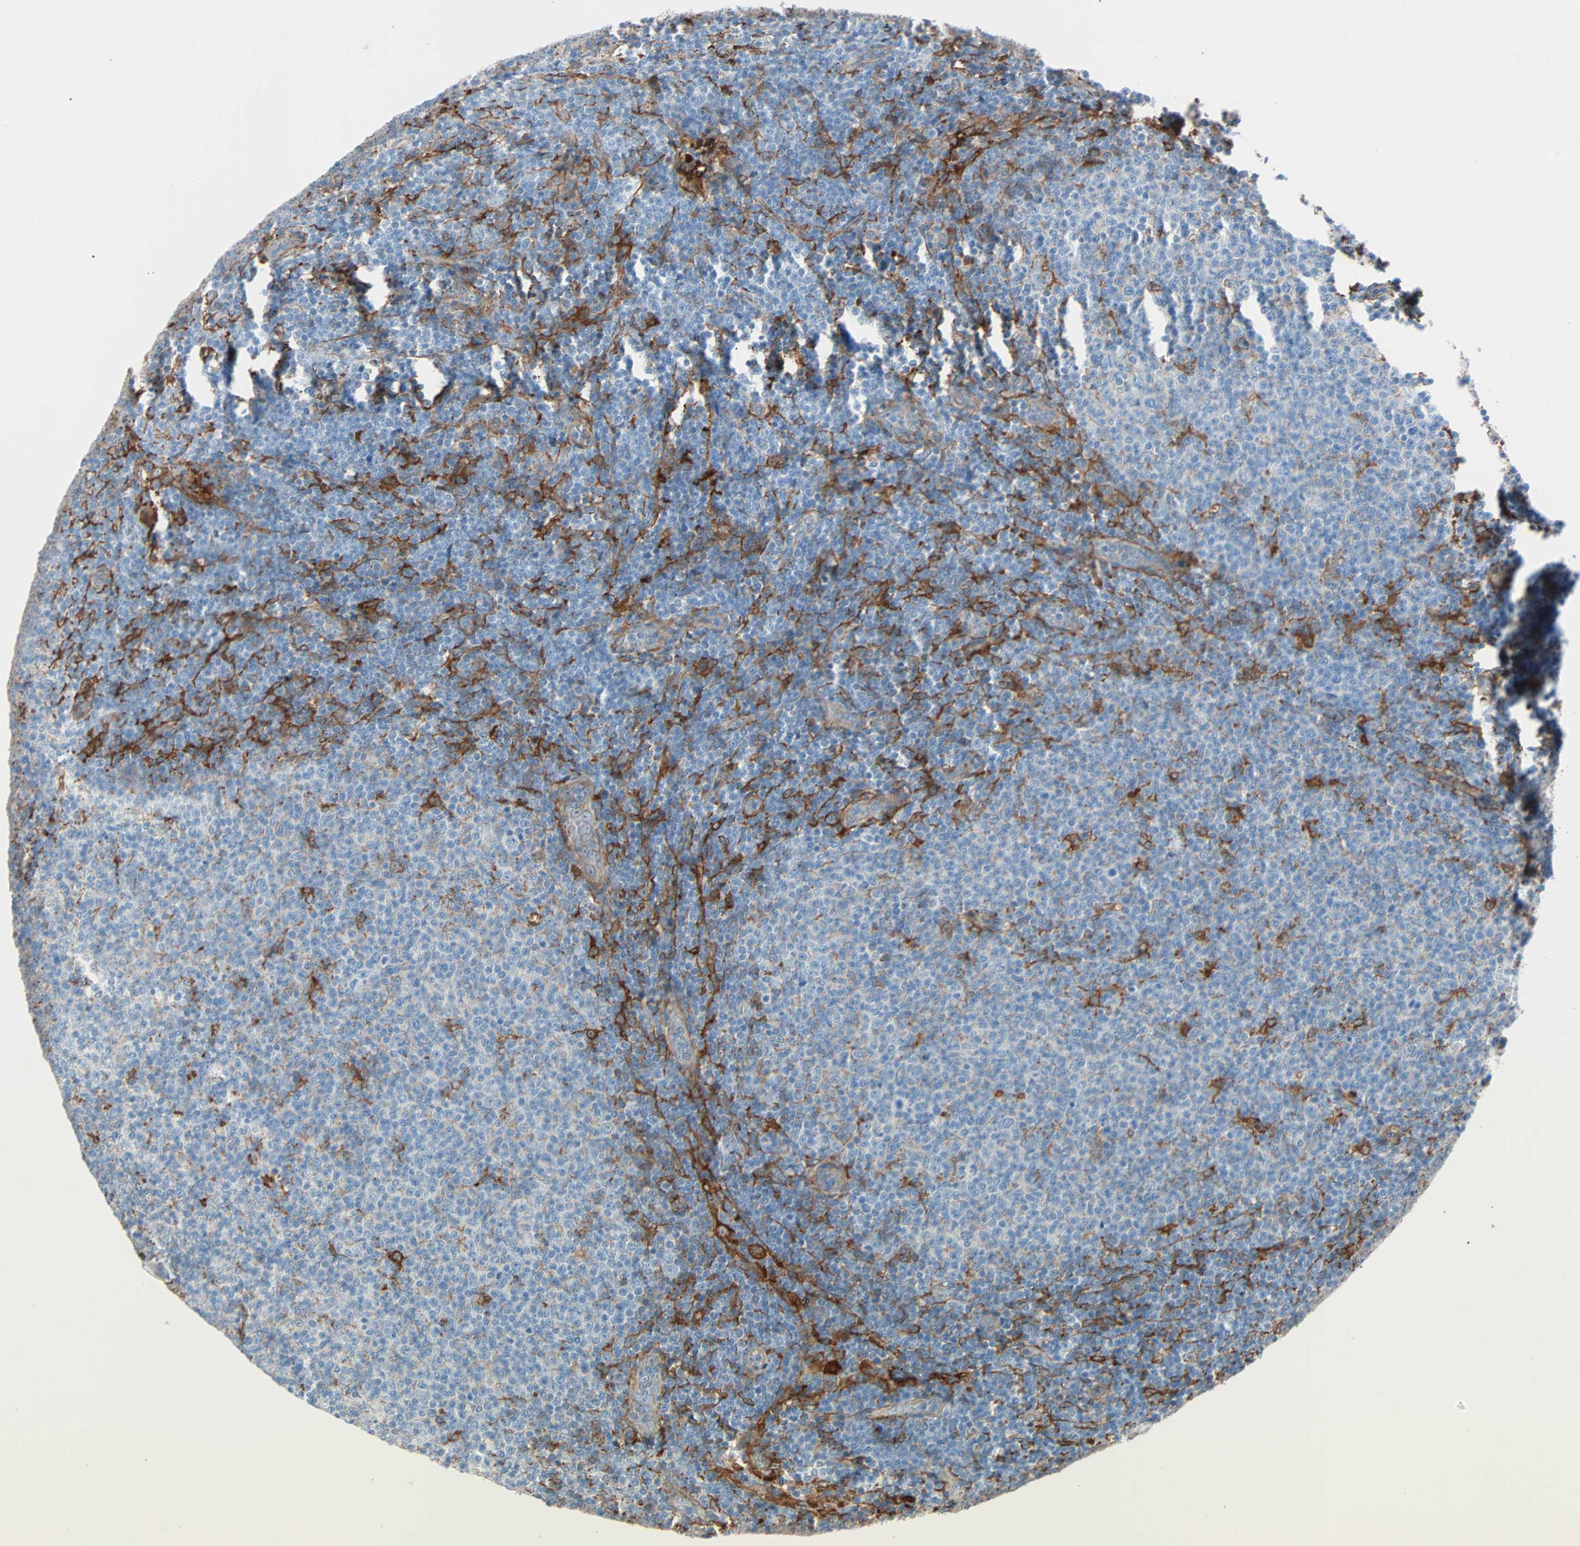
{"staining": {"intensity": "negative", "quantity": "none", "location": "none"}, "tissue": "lymphoma", "cell_type": "Tumor cells", "image_type": "cancer", "snomed": [{"axis": "morphology", "description": "Malignant lymphoma, non-Hodgkin's type, Low grade"}, {"axis": "topography", "description": "Lymph node"}], "caption": "DAB (3,3'-diaminobenzidine) immunohistochemical staining of human lymphoma shows no significant expression in tumor cells.", "gene": "EPB41L2", "patient": {"sex": "male", "age": 66}}